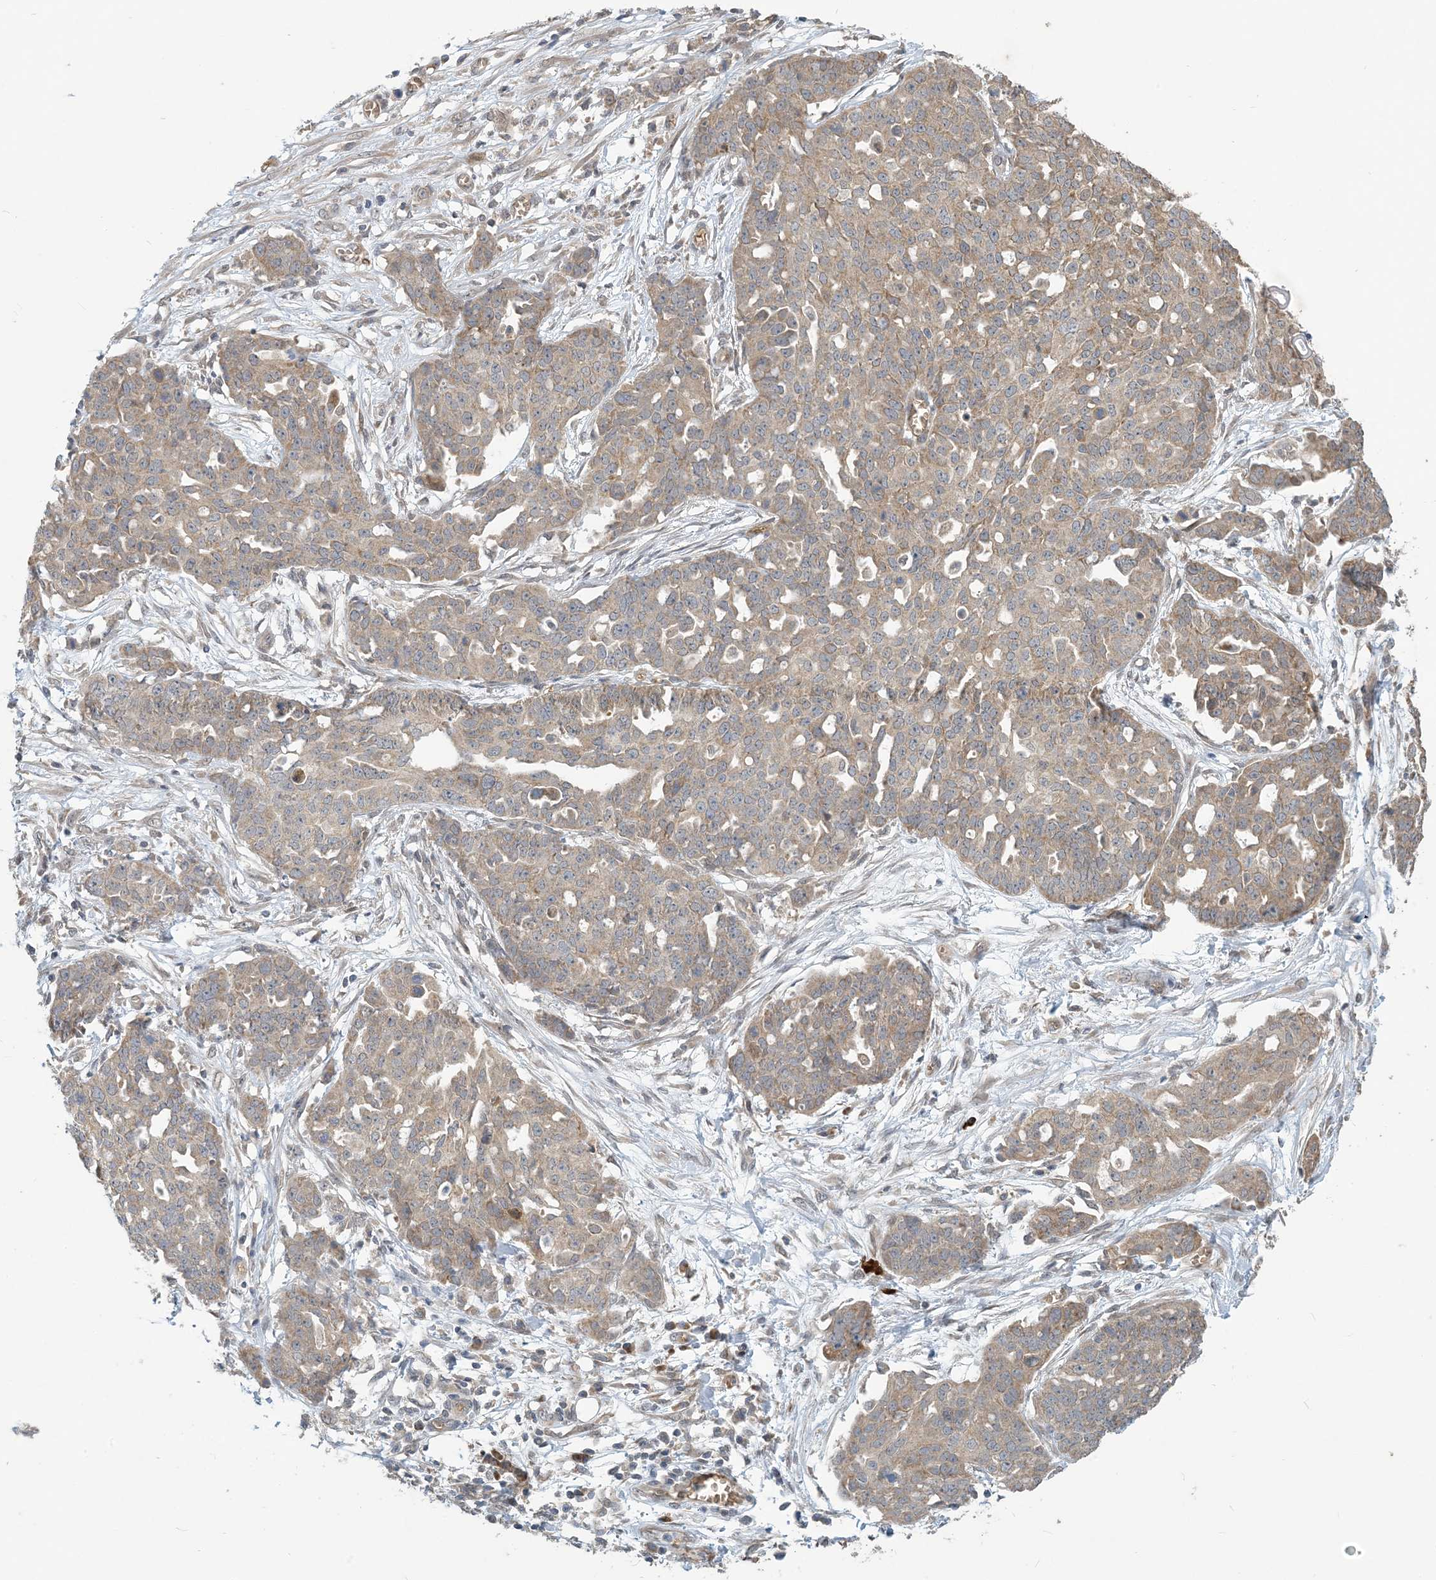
{"staining": {"intensity": "weak", "quantity": "25%-75%", "location": "cytoplasmic/membranous"}, "tissue": "ovarian cancer", "cell_type": "Tumor cells", "image_type": "cancer", "snomed": [{"axis": "morphology", "description": "Cystadenocarcinoma, serous, NOS"}, {"axis": "topography", "description": "Soft tissue"}, {"axis": "topography", "description": "Ovary"}], "caption": "Serous cystadenocarcinoma (ovarian) was stained to show a protein in brown. There is low levels of weak cytoplasmic/membranous expression in approximately 25%-75% of tumor cells. (DAB (3,3'-diaminobenzidine) IHC, brown staining for protein, blue staining for nuclei).", "gene": "PUSL1", "patient": {"sex": "female", "age": 57}}